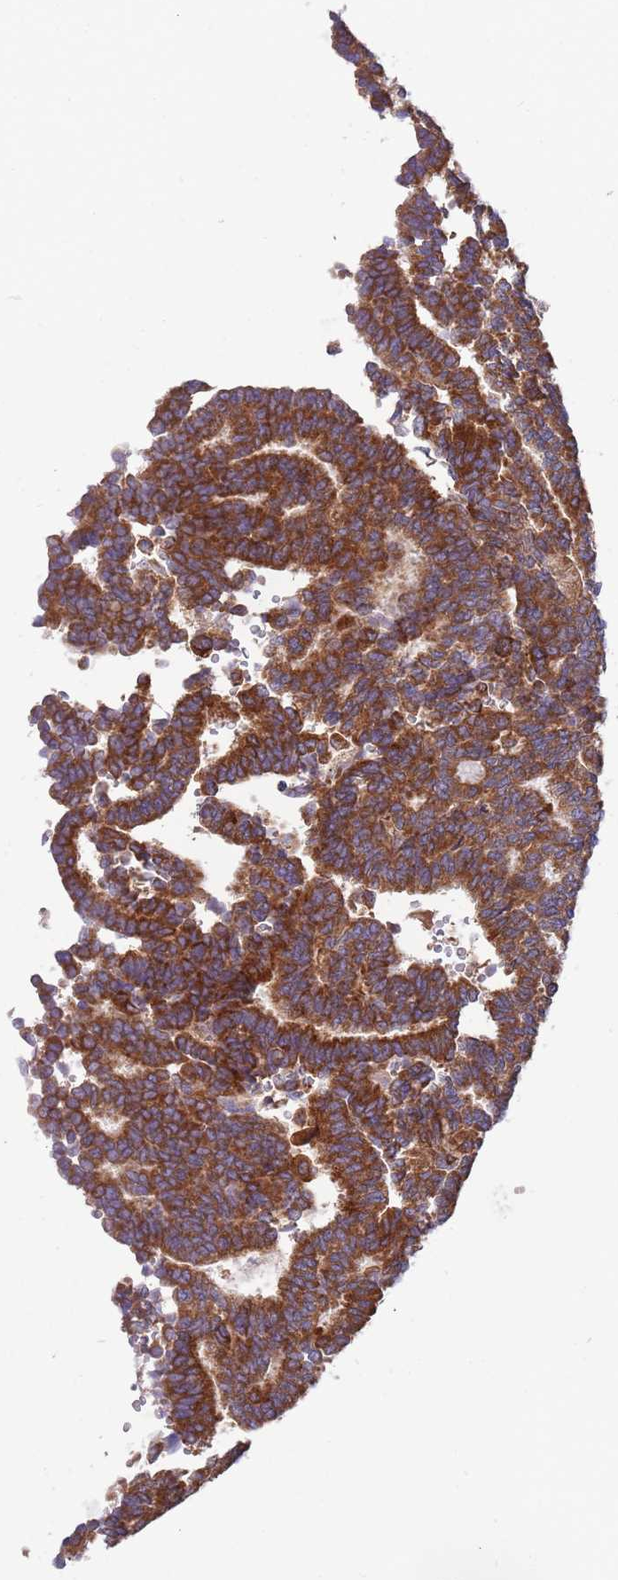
{"staining": {"intensity": "moderate", "quantity": ">75%", "location": "cytoplasmic/membranous"}, "tissue": "thyroid cancer", "cell_type": "Tumor cells", "image_type": "cancer", "snomed": [{"axis": "morphology", "description": "Papillary adenocarcinoma, NOS"}, {"axis": "topography", "description": "Thyroid gland"}], "caption": "The image displays staining of papillary adenocarcinoma (thyroid), revealing moderate cytoplasmic/membranous protein positivity (brown color) within tumor cells.", "gene": "ARMCX6", "patient": {"sex": "female", "age": 35}}